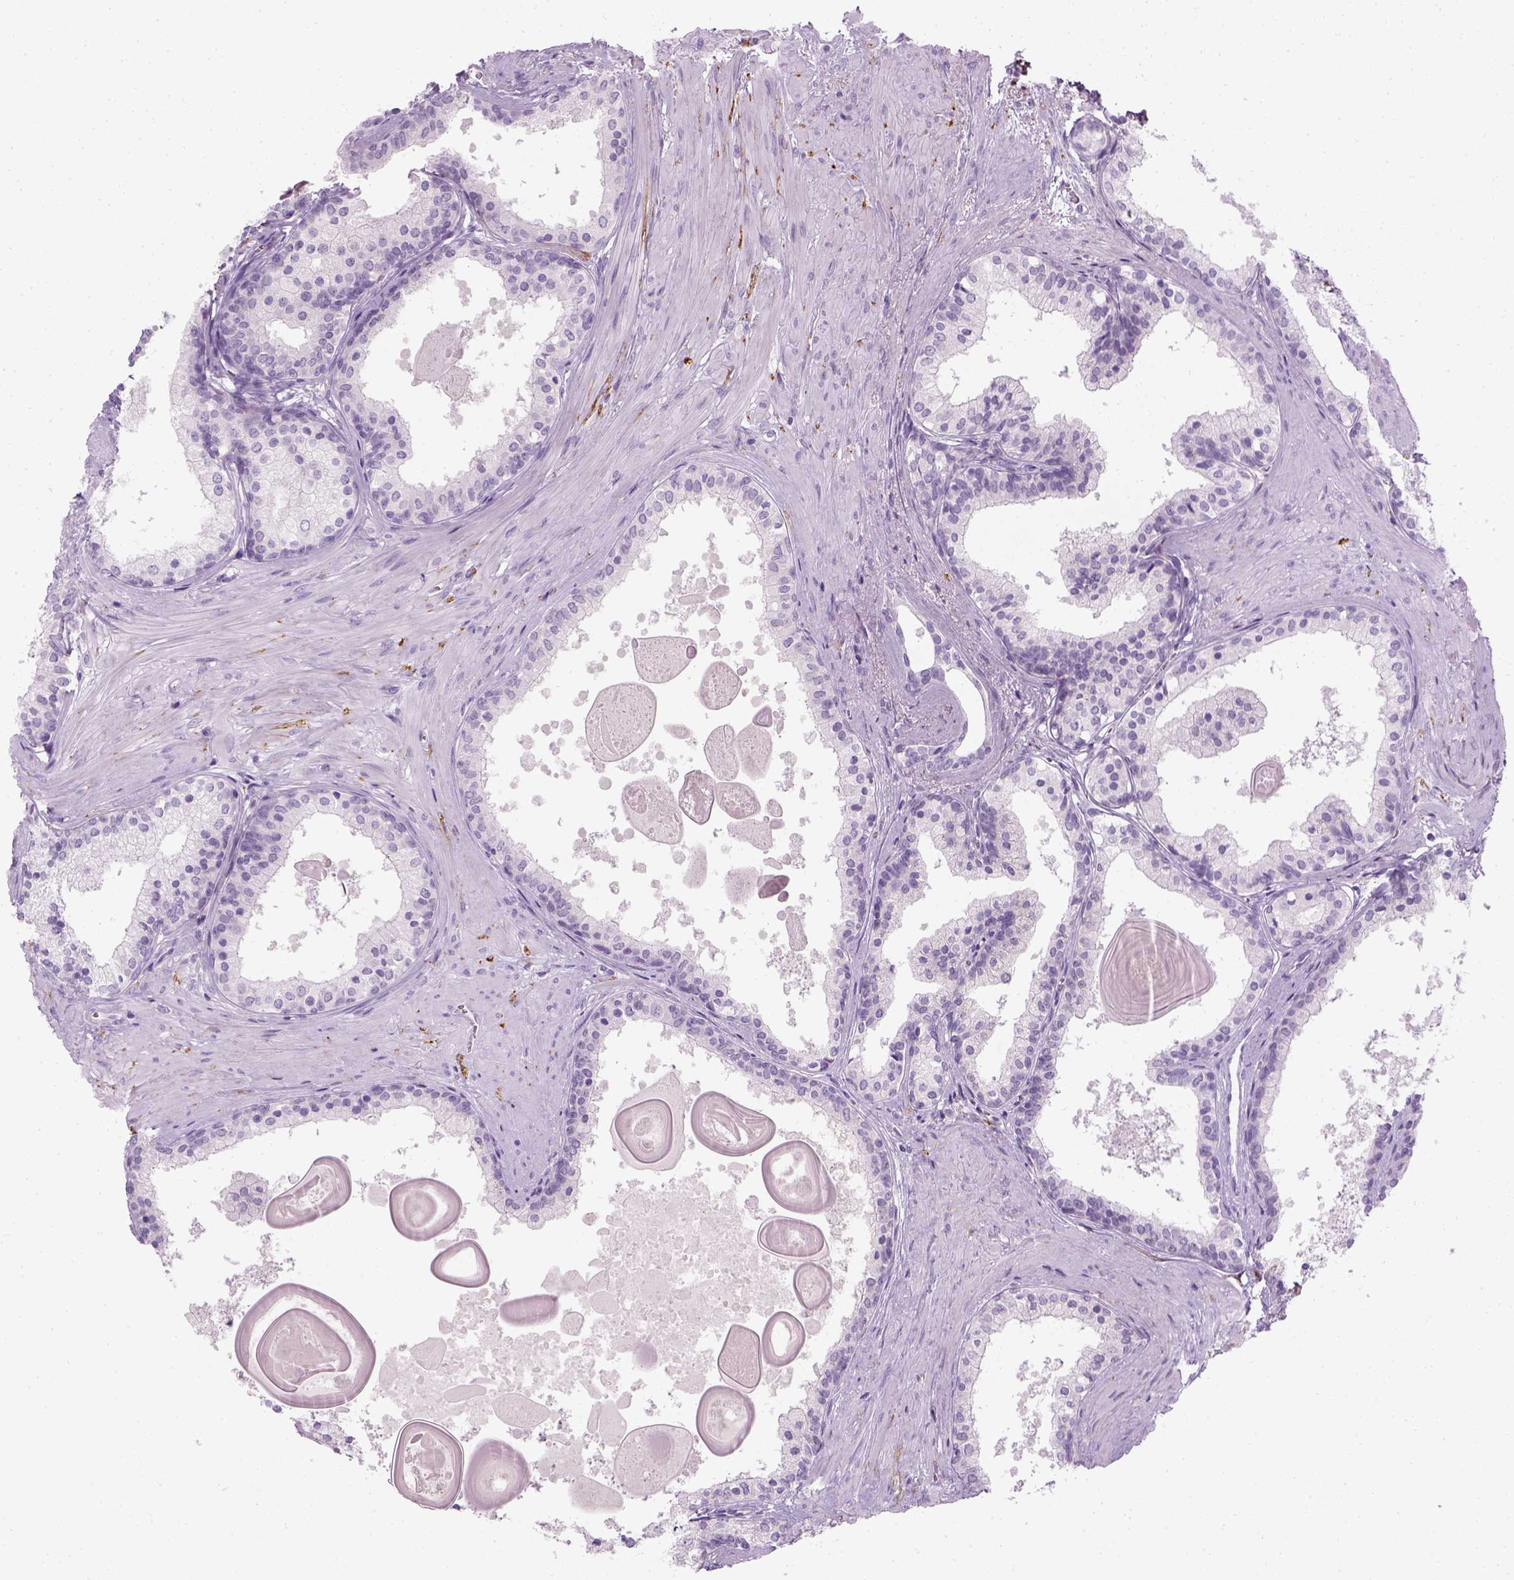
{"staining": {"intensity": "negative", "quantity": "none", "location": "none"}, "tissue": "prostate", "cell_type": "Glandular cells", "image_type": "normal", "snomed": [{"axis": "morphology", "description": "Normal tissue, NOS"}, {"axis": "topography", "description": "Prostate"}], "caption": "Prostate stained for a protein using IHC exhibits no staining glandular cells.", "gene": "TH", "patient": {"sex": "male", "age": 61}}